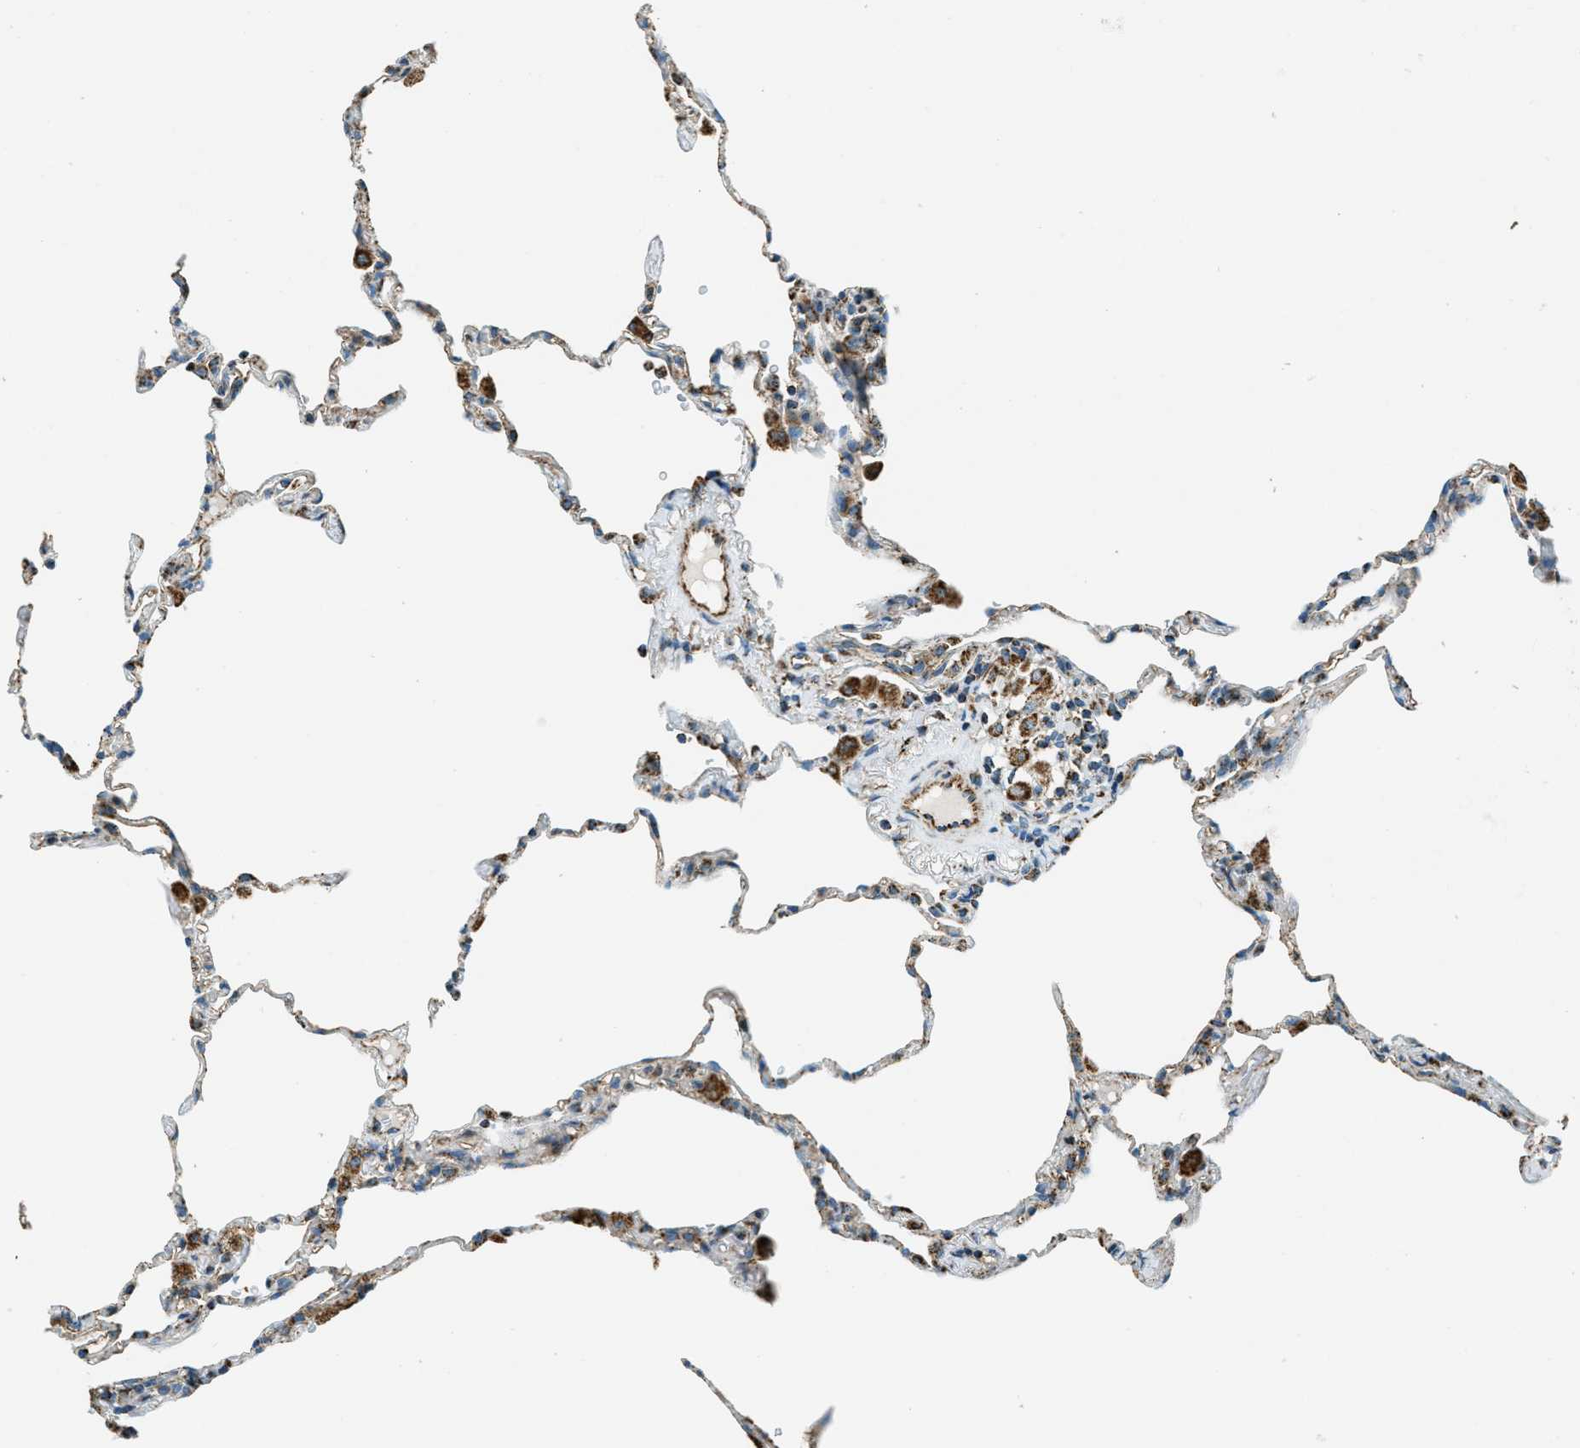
{"staining": {"intensity": "weak", "quantity": "<25%", "location": "cytoplasmic/membranous"}, "tissue": "lung", "cell_type": "Alveolar cells", "image_type": "normal", "snomed": [{"axis": "morphology", "description": "Normal tissue, NOS"}, {"axis": "topography", "description": "Lung"}], "caption": "This image is of unremarkable lung stained with IHC to label a protein in brown with the nuclei are counter-stained blue. There is no positivity in alveolar cells. The staining is performed using DAB brown chromogen with nuclei counter-stained in using hematoxylin.", "gene": "CHST15", "patient": {"sex": "male", "age": 59}}